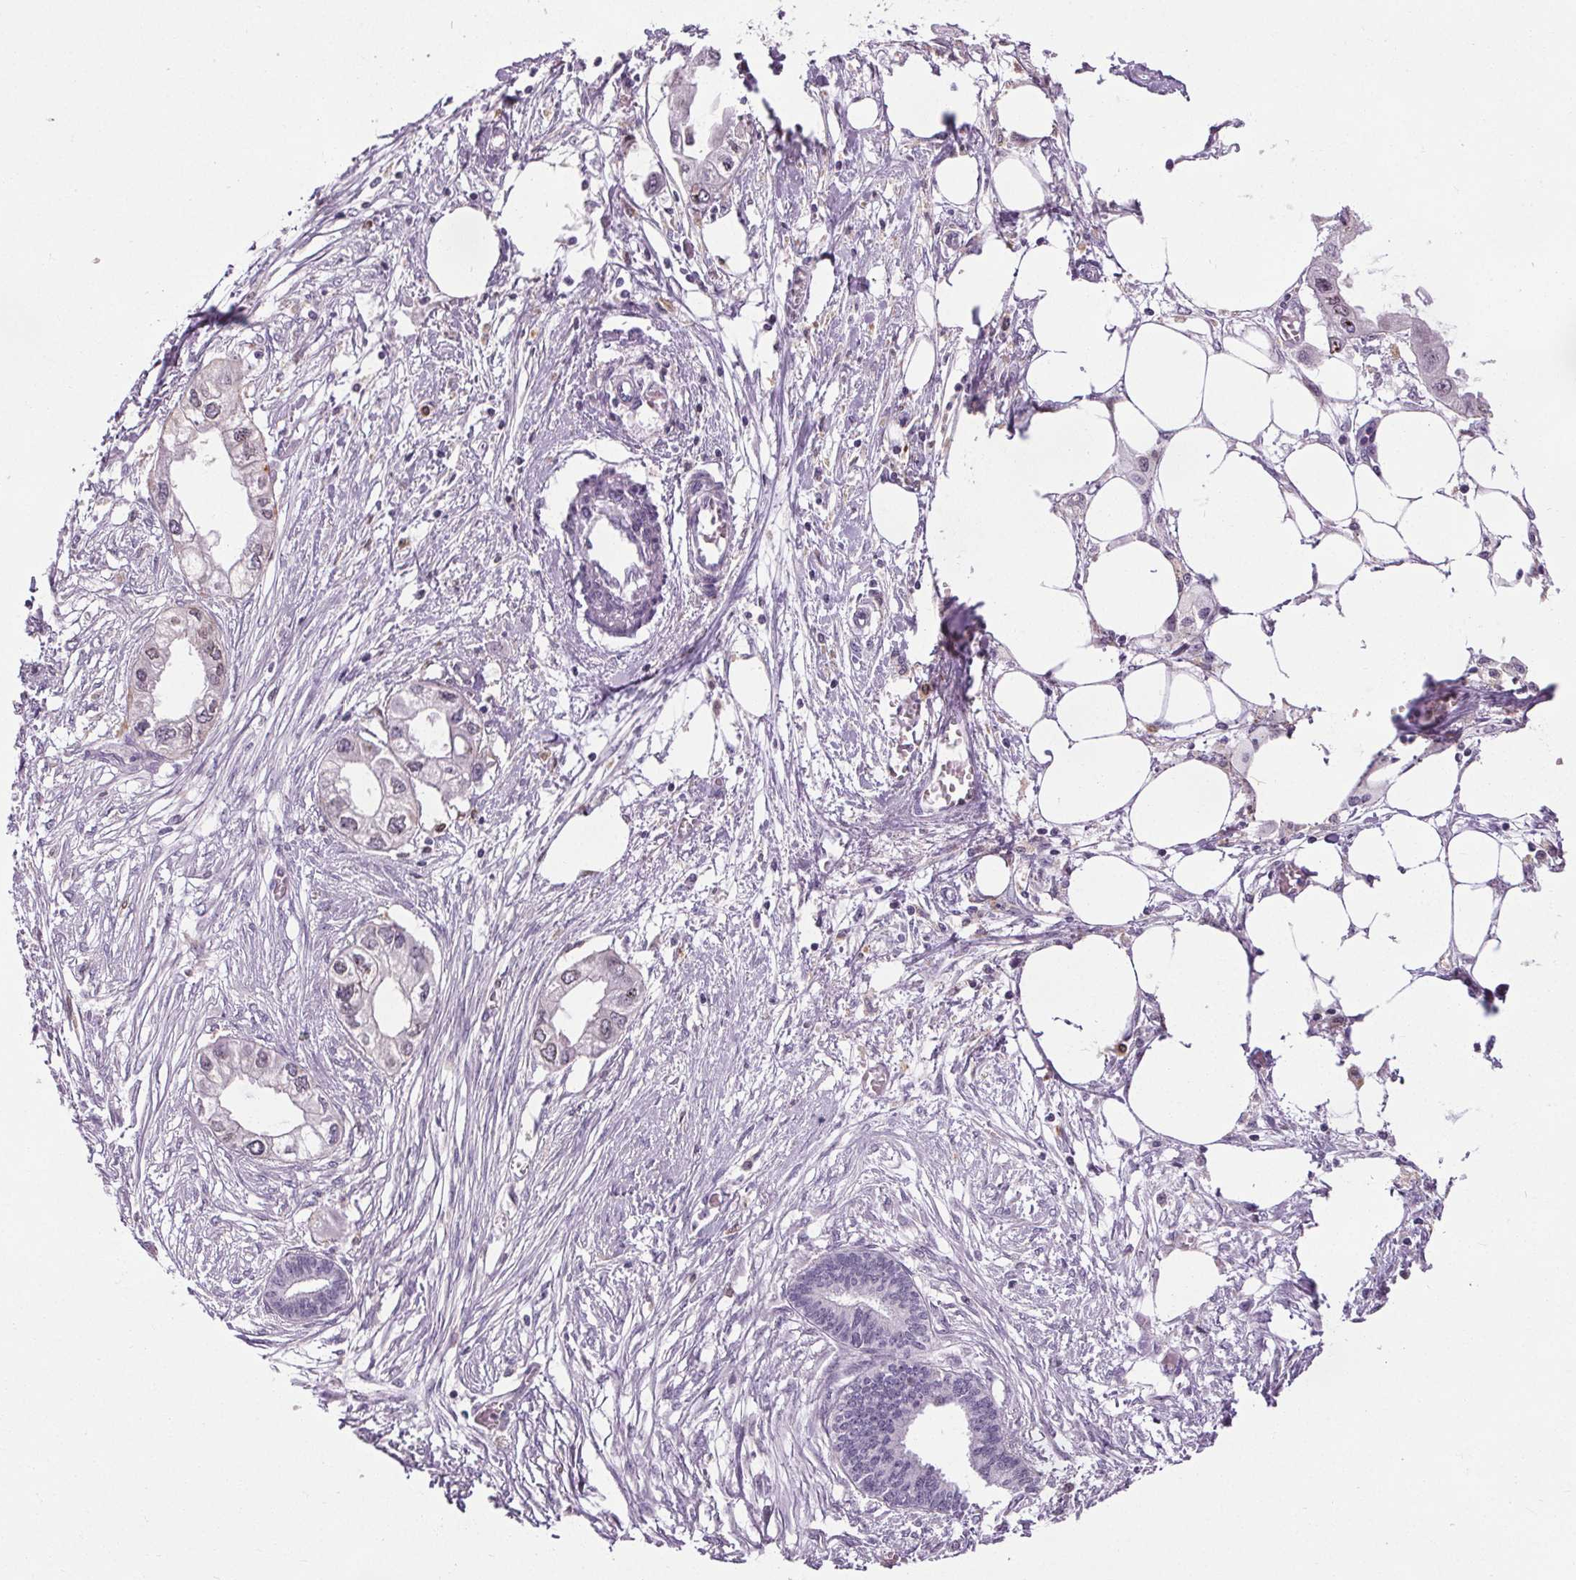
{"staining": {"intensity": "negative", "quantity": "none", "location": "none"}, "tissue": "endometrial cancer", "cell_type": "Tumor cells", "image_type": "cancer", "snomed": [{"axis": "morphology", "description": "Adenocarcinoma, NOS"}, {"axis": "morphology", "description": "Adenocarcinoma, metastatic, NOS"}, {"axis": "topography", "description": "Adipose tissue"}, {"axis": "topography", "description": "Endometrium"}], "caption": "DAB immunohistochemical staining of human endometrial cancer exhibits no significant staining in tumor cells.", "gene": "TMEM240", "patient": {"sex": "female", "age": 67}}